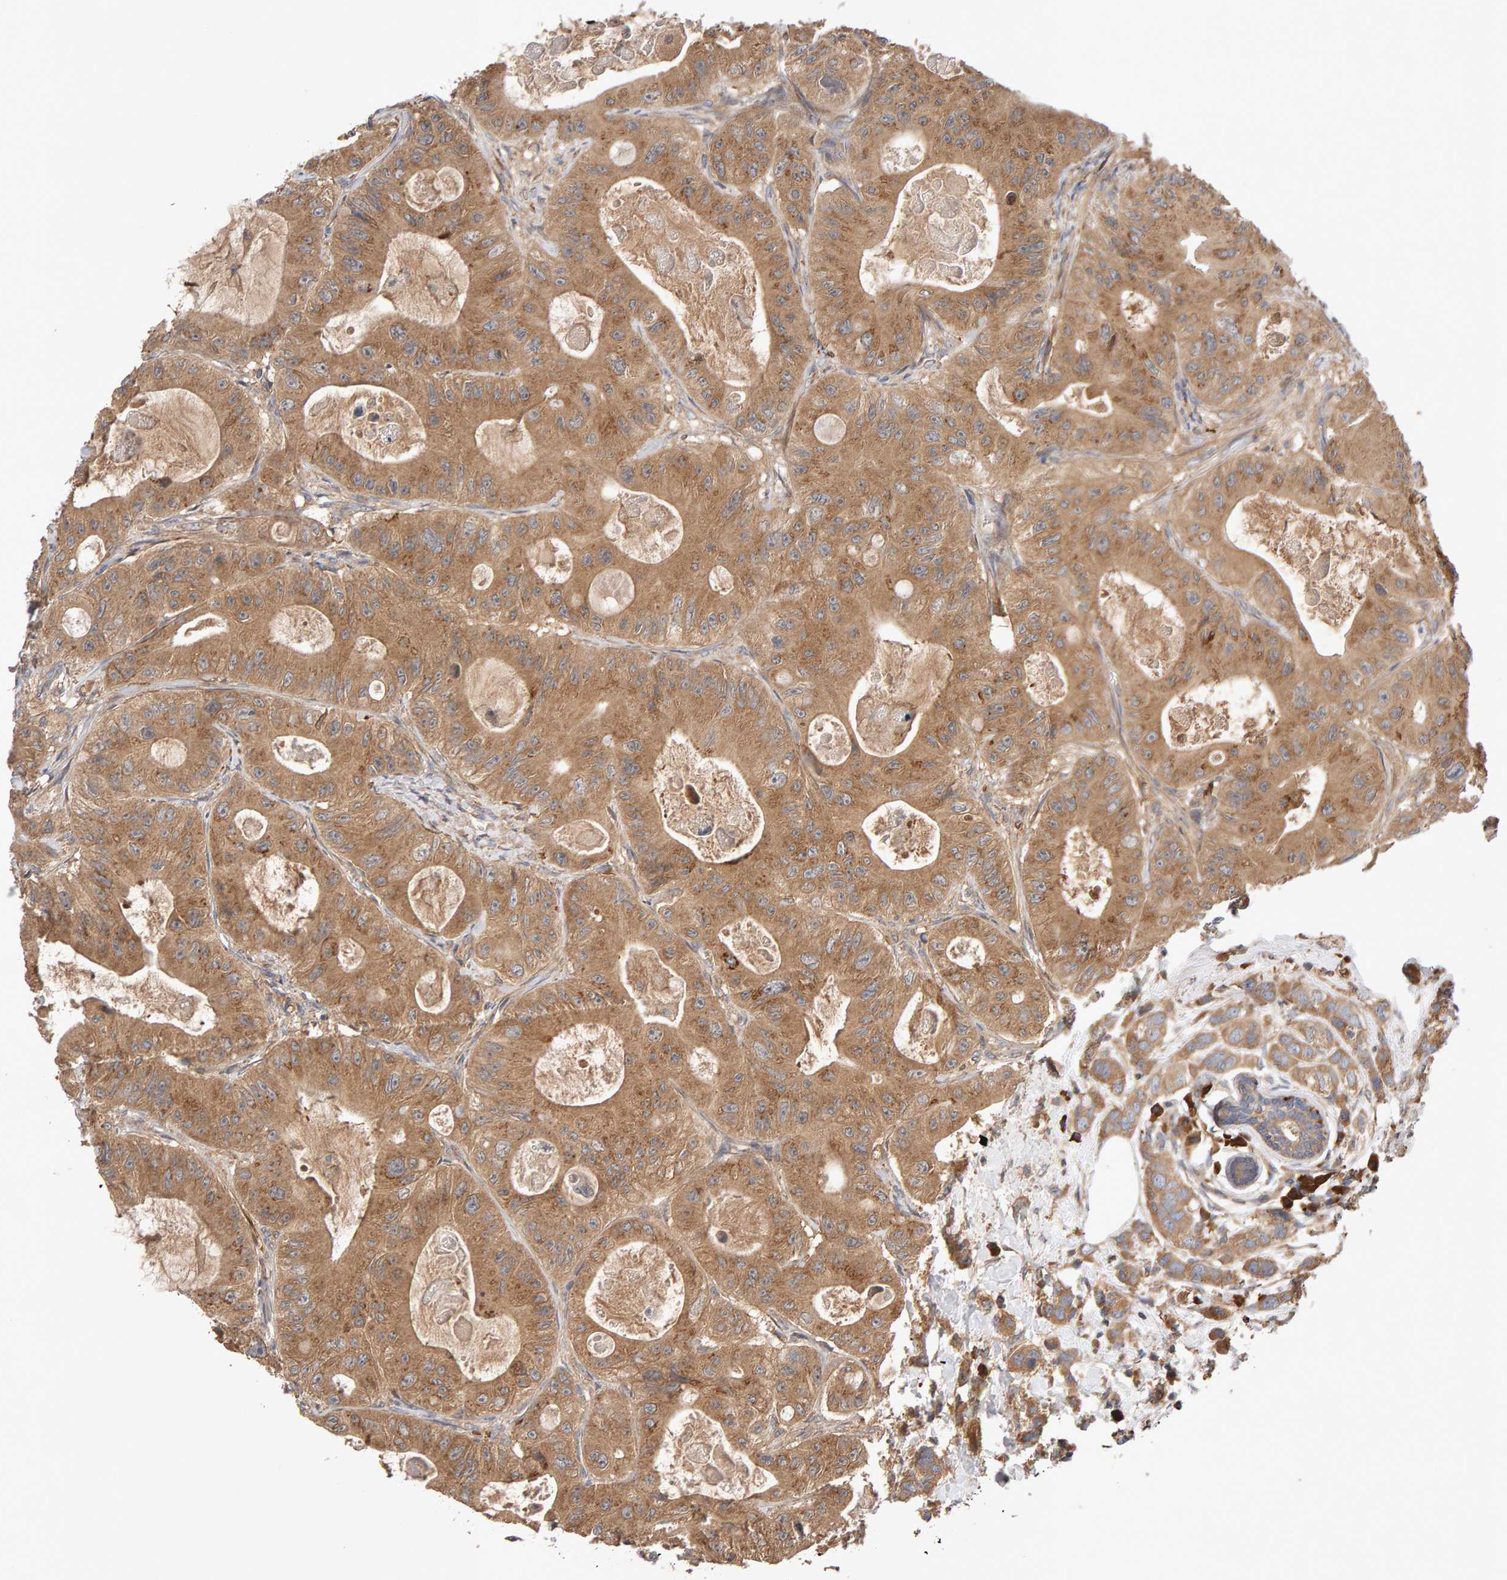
{"staining": {"intensity": "moderate", "quantity": ">75%", "location": "cytoplasmic/membranous"}, "tissue": "colorectal cancer", "cell_type": "Tumor cells", "image_type": "cancer", "snomed": [{"axis": "morphology", "description": "Adenocarcinoma, NOS"}, {"axis": "topography", "description": "Colon"}], "caption": "High-magnification brightfield microscopy of colorectal adenocarcinoma stained with DAB (brown) and counterstained with hematoxylin (blue). tumor cells exhibit moderate cytoplasmic/membranous expression is identified in about>75% of cells.", "gene": "RNF19A", "patient": {"sex": "female", "age": 46}}